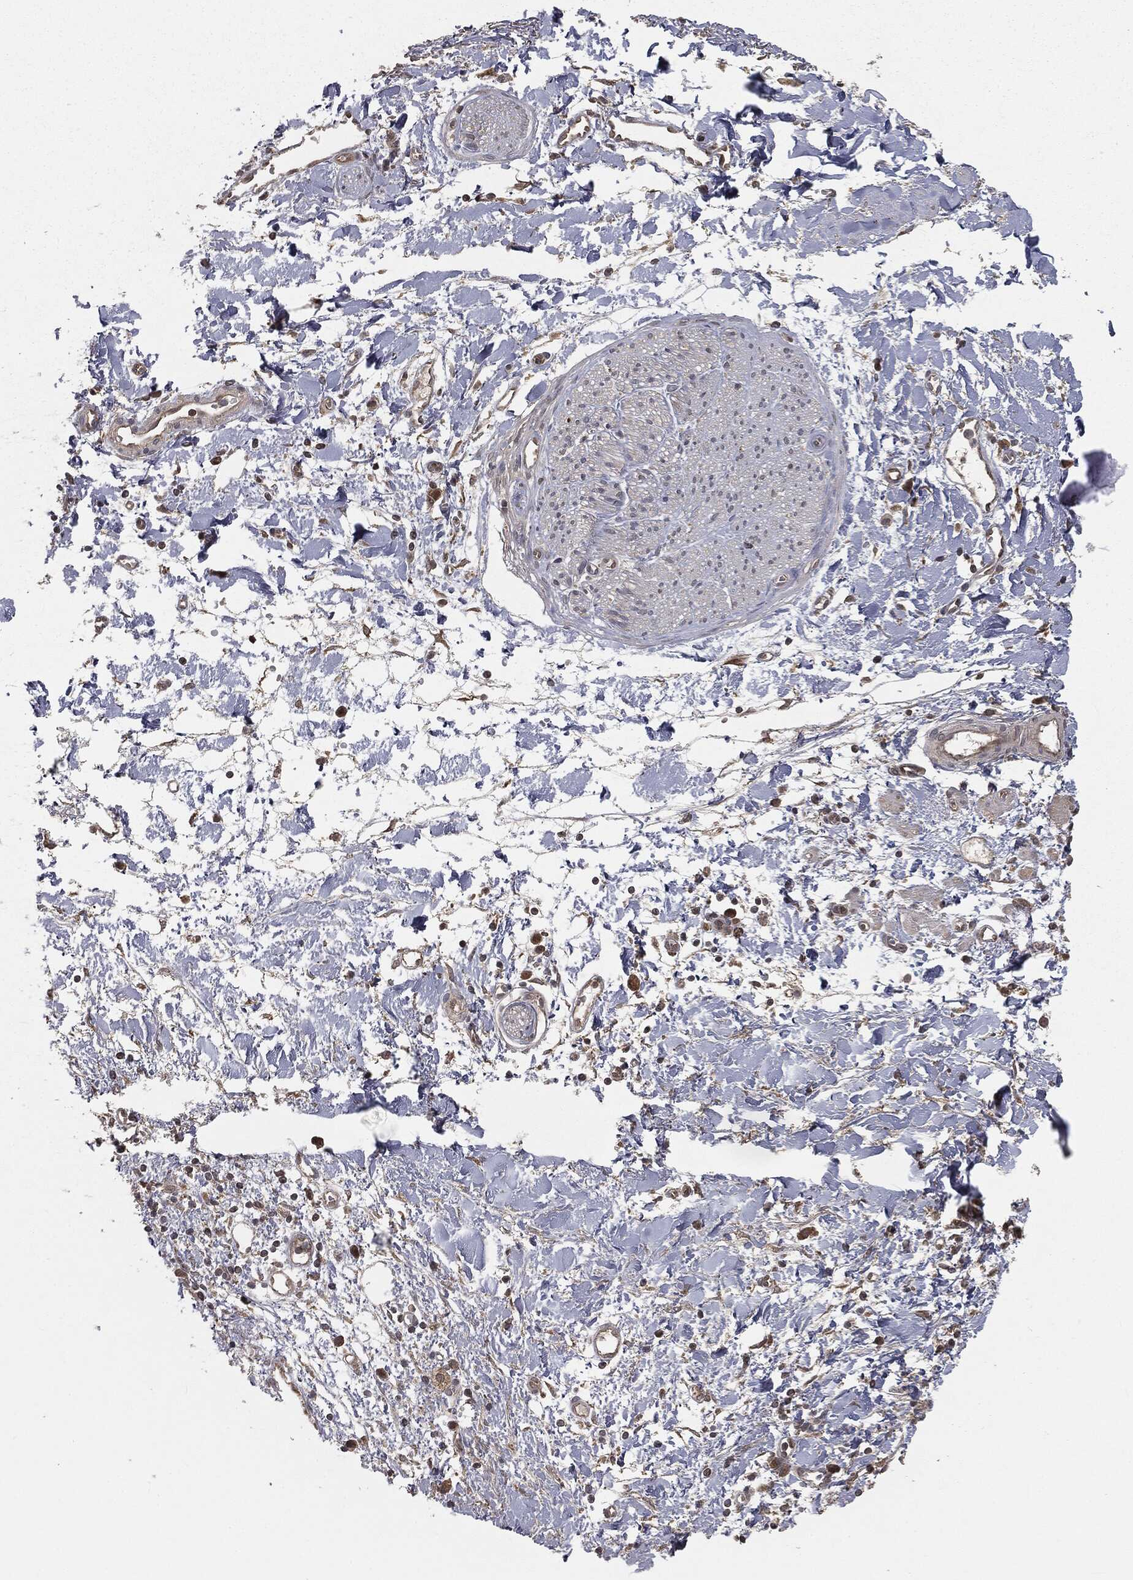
{"staining": {"intensity": "weak", "quantity": "25%-75%", "location": "cytoplasmic/membranous"}, "tissue": "soft tissue", "cell_type": "Fibroblasts", "image_type": "normal", "snomed": [{"axis": "morphology", "description": "Normal tissue, NOS"}, {"axis": "morphology", "description": "Adenocarcinoma, NOS"}, {"axis": "topography", "description": "Pancreas"}, {"axis": "topography", "description": "Peripheral nerve tissue"}], "caption": "Protein staining of unremarkable soft tissue demonstrates weak cytoplasmic/membranous staining in approximately 25%-75% of fibroblasts.", "gene": "FBXO7", "patient": {"sex": "male", "age": 61}}